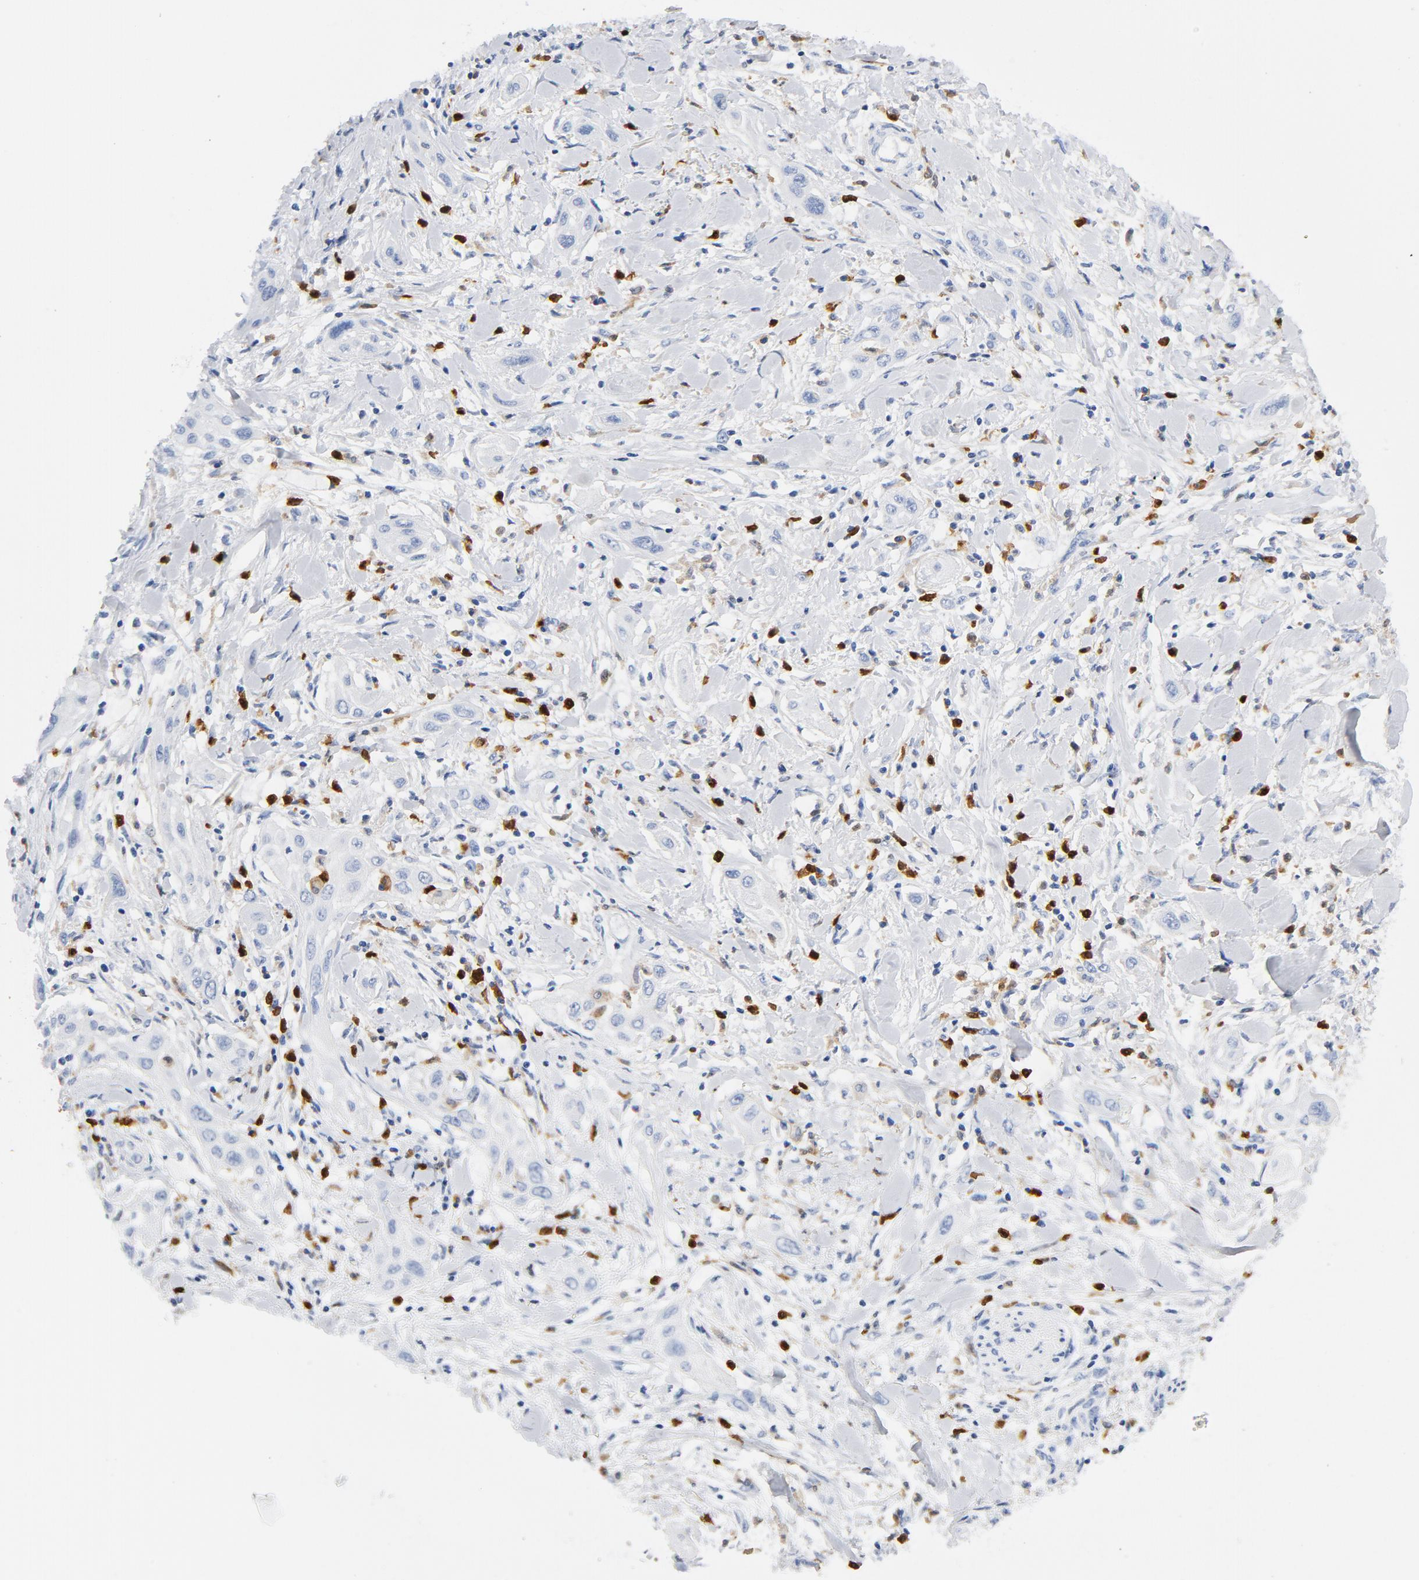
{"staining": {"intensity": "negative", "quantity": "none", "location": "none"}, "tissue": "lung cancer", "cell_type": "Tumor cells", "image_type": "cancer", "snomed": [{"axis": "morphology", "description": "Squamous cell carcinoma, NOS"}, {"axis": "topography", "description": "Lung"}], "caption": "Immunohistochemistry (IHC) photomicrograph of neoplastic tissue: squamous cell carcinoma (lung) stained with DAB exhibits no significant protein expression in tumor cells. Brightfield microscopy of immunohistochemistry (IHC) stained with DAB (brown) and hematoxylin (blue), captured at high magnification.", "gene": "NCF1", "patient": {"sex": "female", "age": 47}}